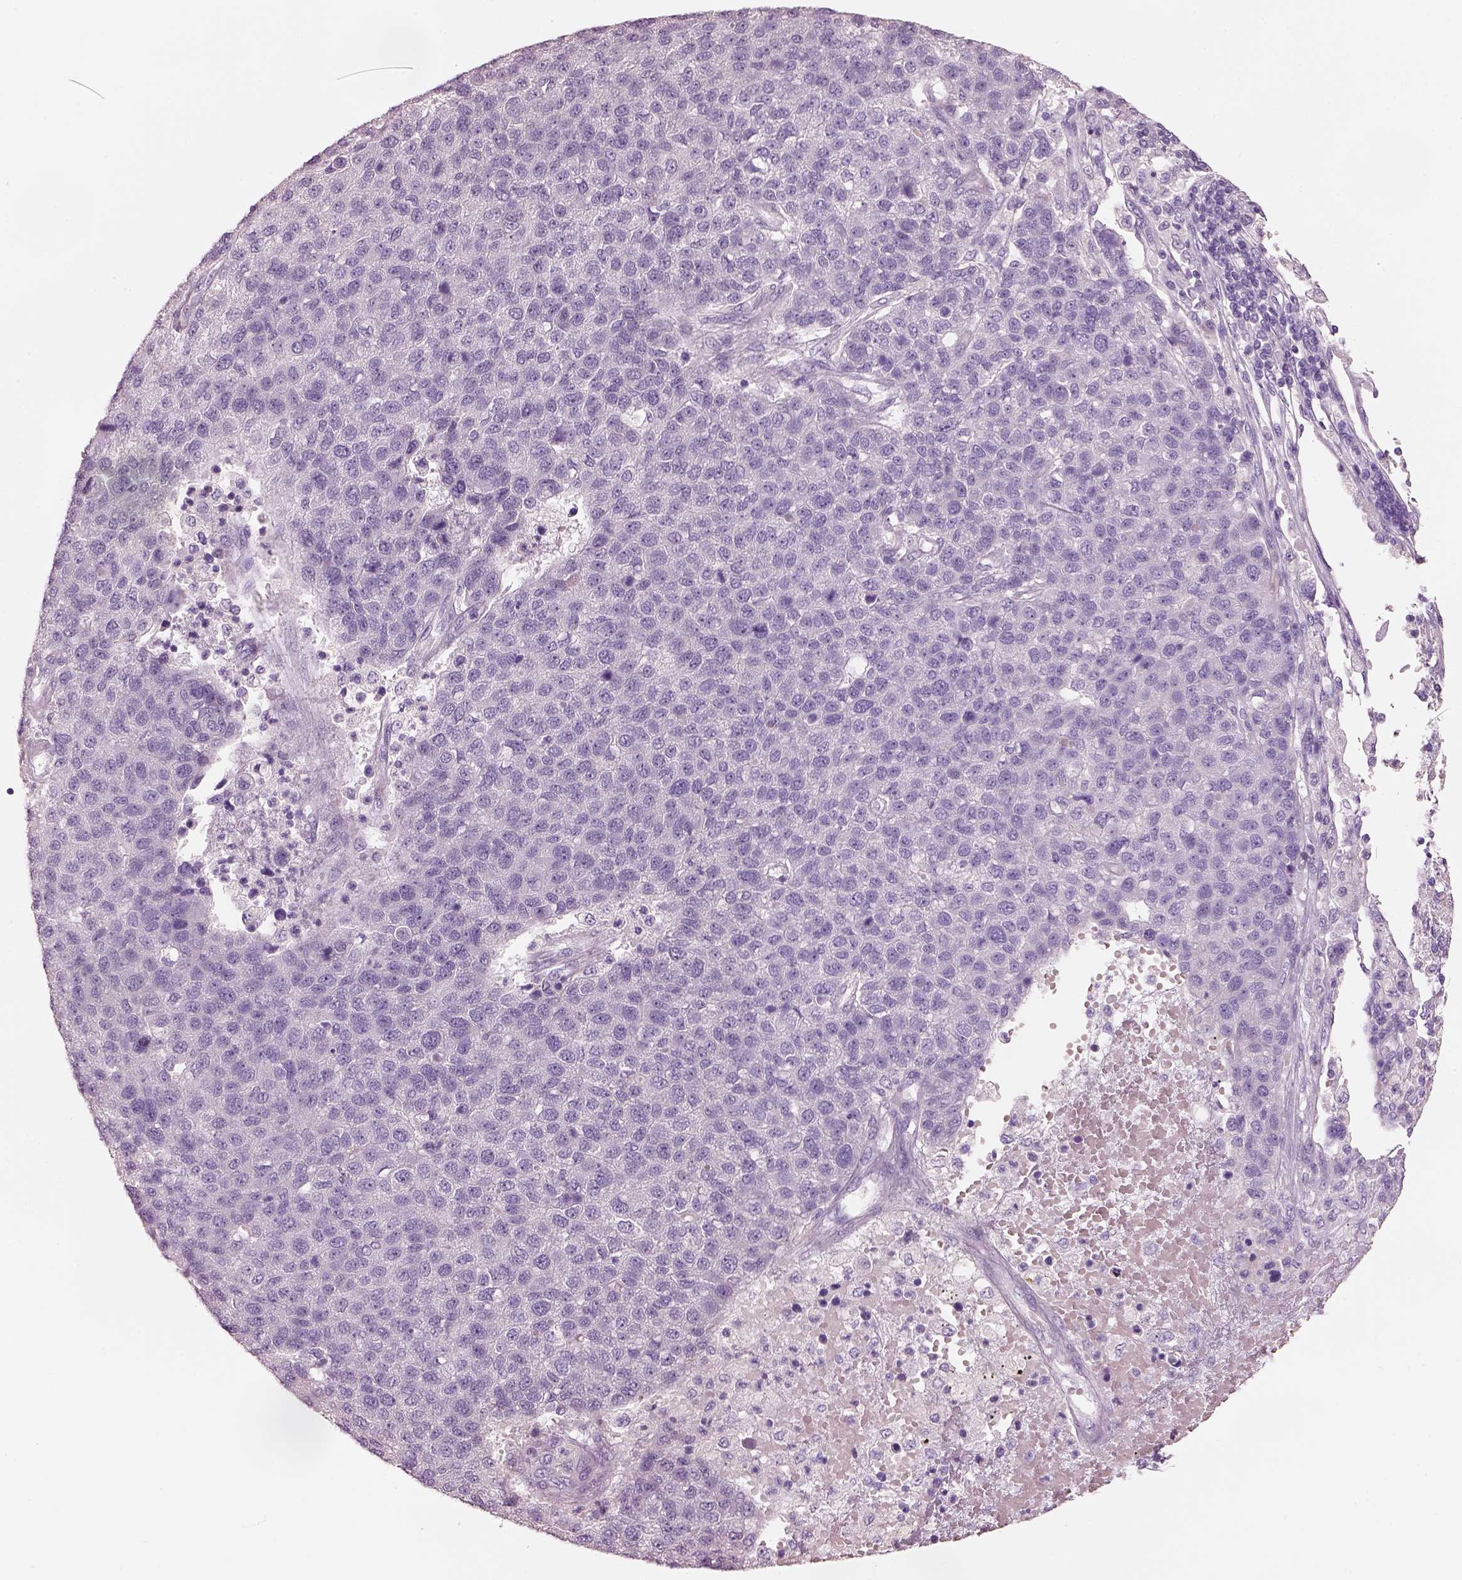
{"staining": {"intensity": "negative", "quantity": "none", "location": "none"}, "tissue": "pancreatic cancer", "cell_type": "Tumor cells", "image_type": "cancer", "snomed": [{"axis": "morphology", "description": "Adenocarcinoma, NOS"}, {"axis": "topography", "description": "Pancreas"}], "caption": "A high-resolution image shows IHC staining of pancreatic cancer (adenocarcinoma), which shows no significant expression in tumor cells. (DAB (3,3'-diaminobenzidine) immunohistochemistry (IHC) visualized using brightfield microscopy, high magnification).", "gene": "ELSPBP1", "patient": {"sex": "female", "age": 61}}